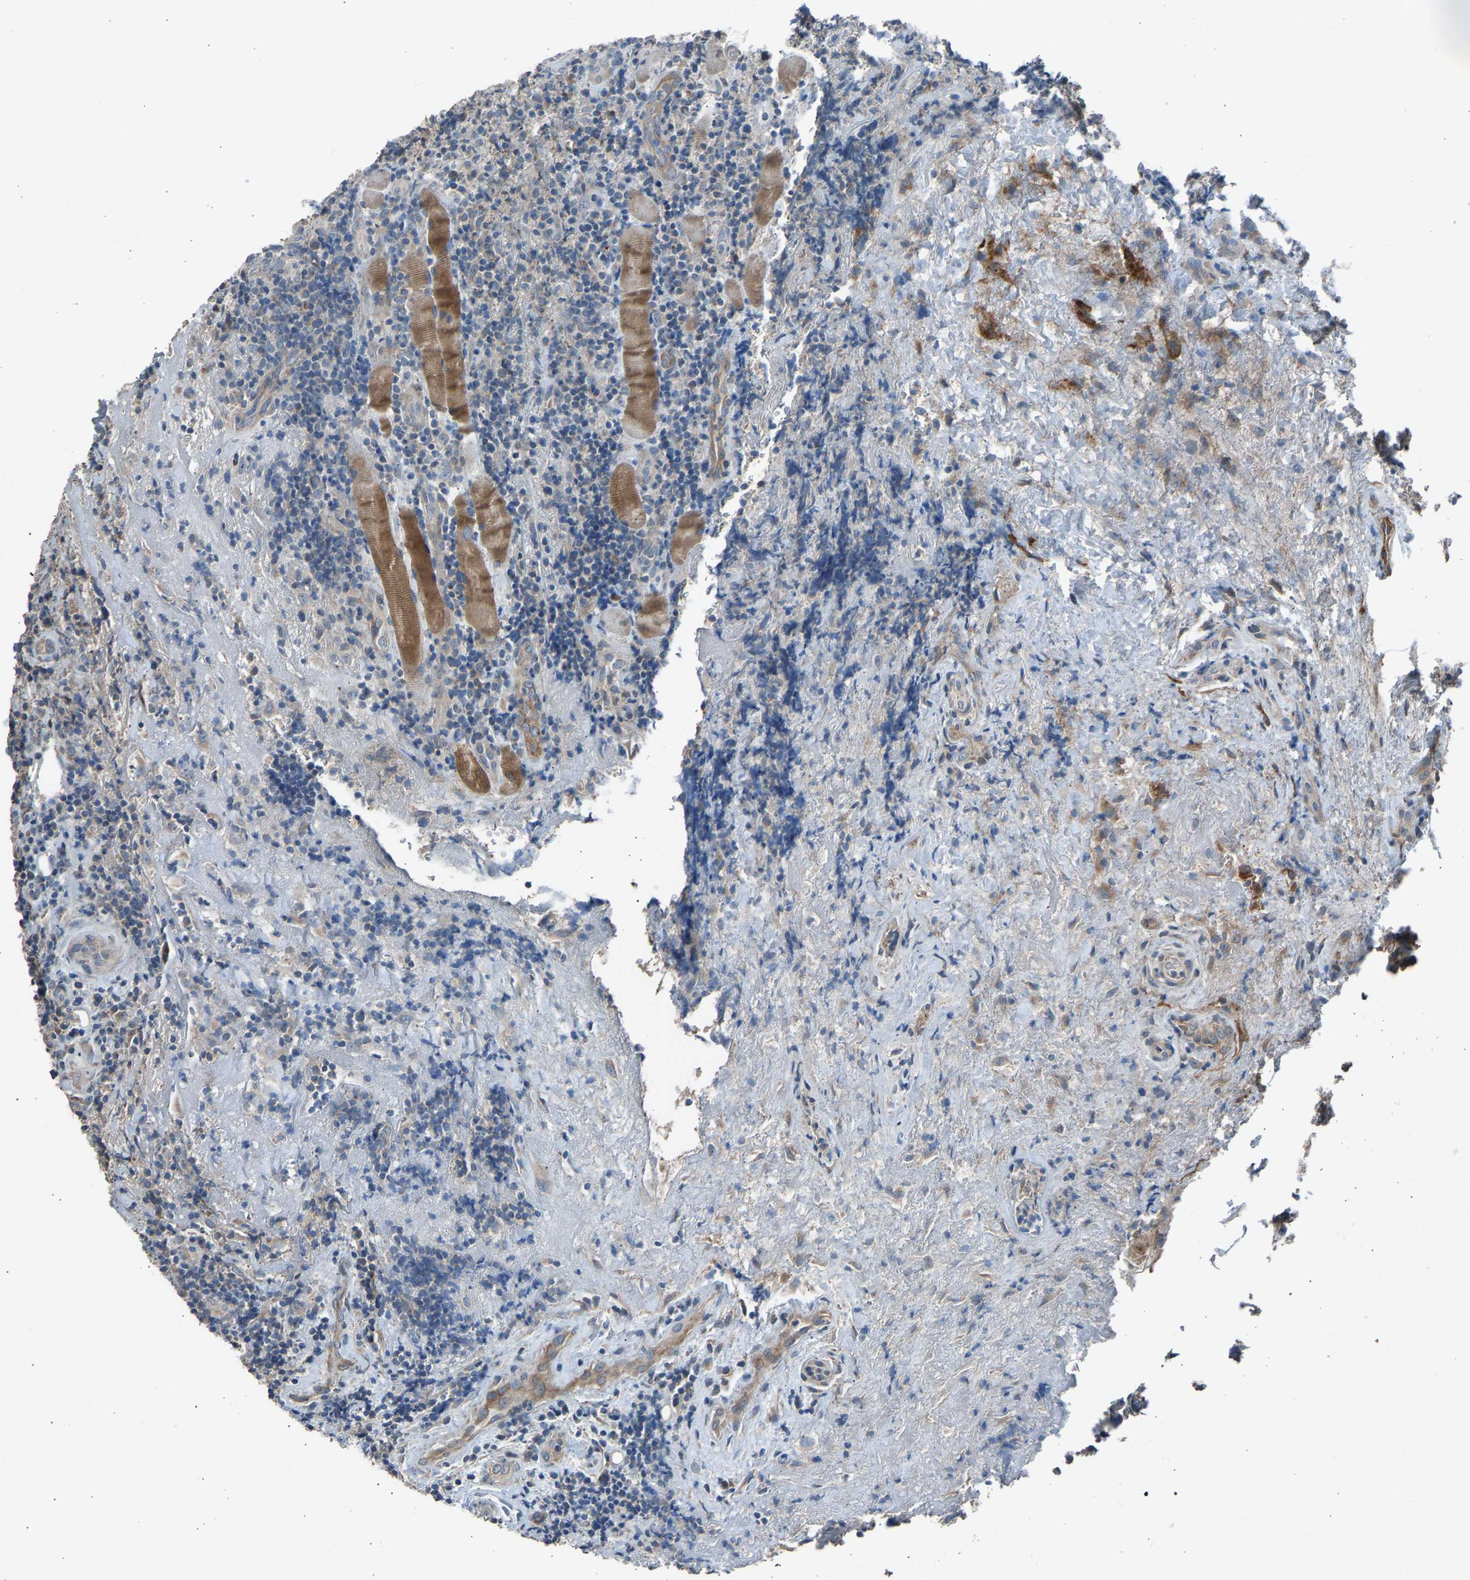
{"staining": {"intensity": "weak", "quantity": "<25%", "location": "cytoplasmic/membranous"}, "tissue": "lymphoma", "cell_type": "Tumor cells", "image_type": "cancer", "snomed": [{"axis": "morphology", "description": "Malignant lymphoma, non-Hodgkin's type, High grade"}, {"axis": "topography", "description": "Tonsil"}], "caption": "DAB immunohistochemical staining of human lymphoma demonstrates no significant positivity in tumor cells.", "gene": "TGFBR3", "patient": {"sex": "female", "age": 36}}